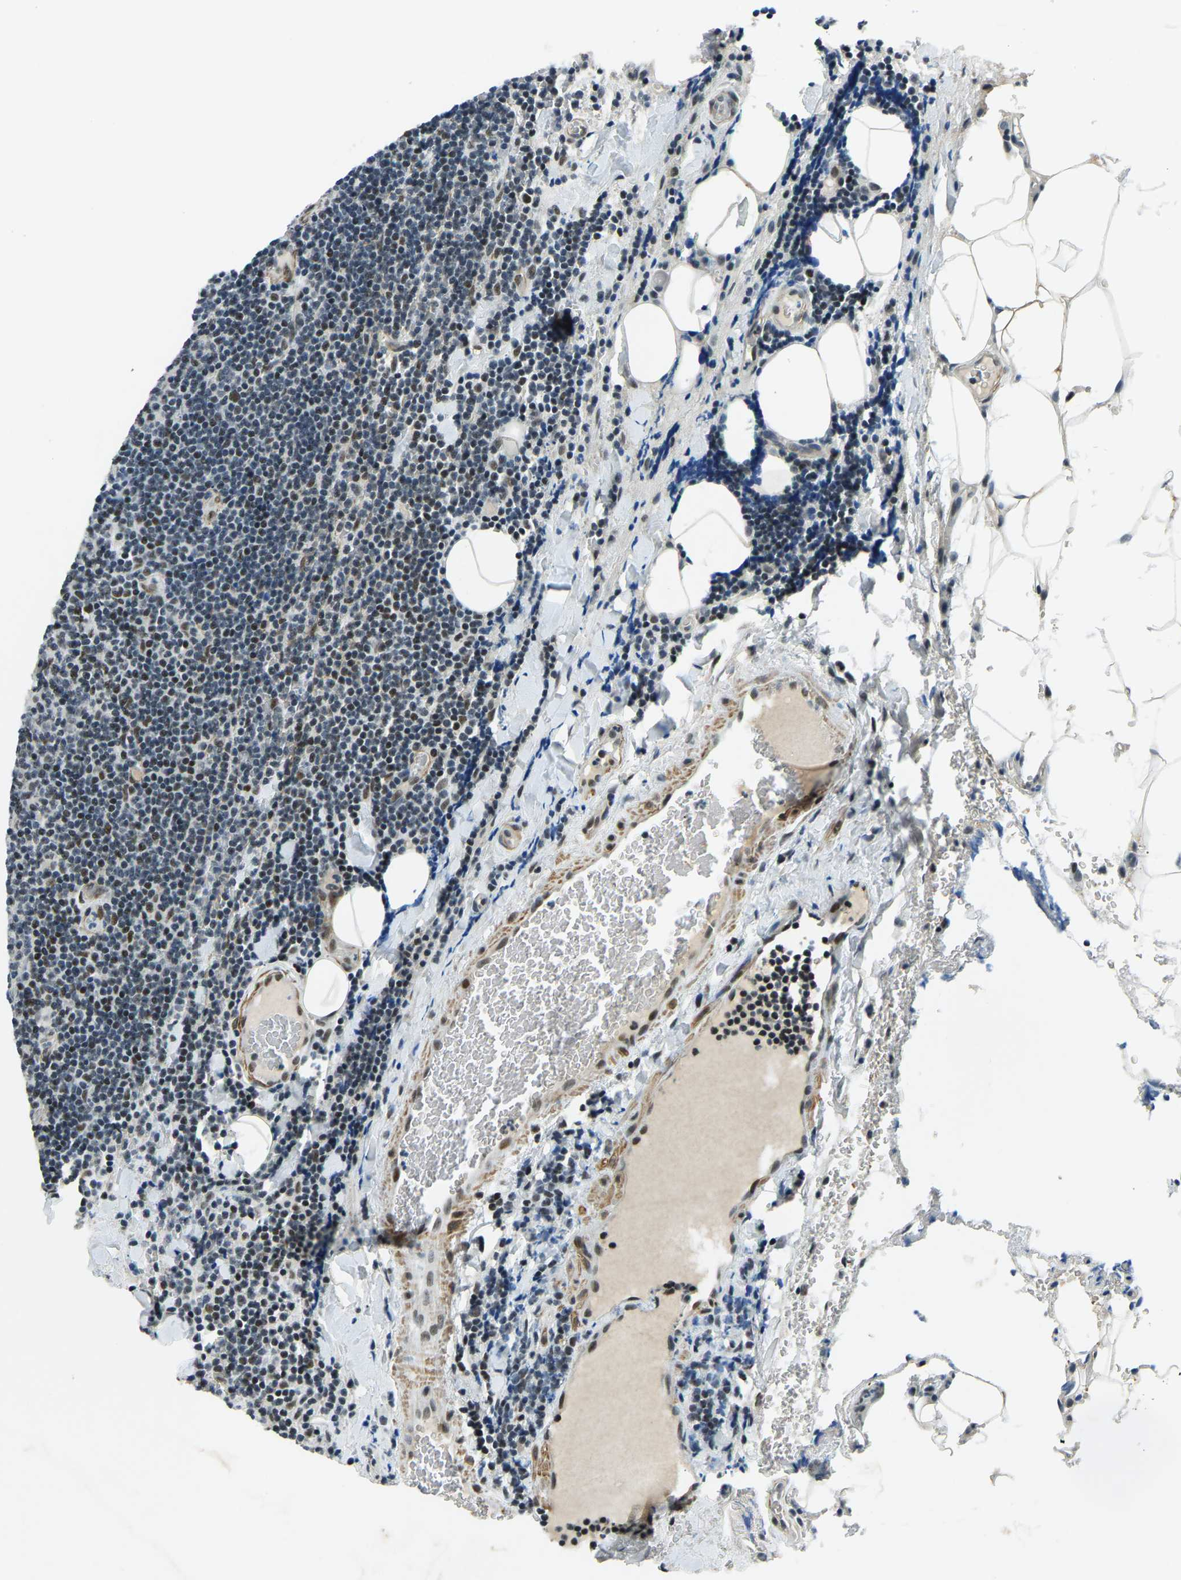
{"staining": {"intensity": "moderate", "quantity": "<25%", "location": "nuclear"}, "tissue": "lymphoma", "cell_type": "Tumor cells", "image_type": "cancer", "snomed": [{"axis": "morphology", "description": "Malignant lymphoma, non-Hodgkin's type, Low grade"}, {"axis": "topography", "description": "Lymph node"}], "caption": "Lymphoma stained with a brown dye demonstrates moderate nuclear positive staining in about <25% of tumor cells.", "gene": "PRCC", "patient": {"sex": "male", "age": 66}}